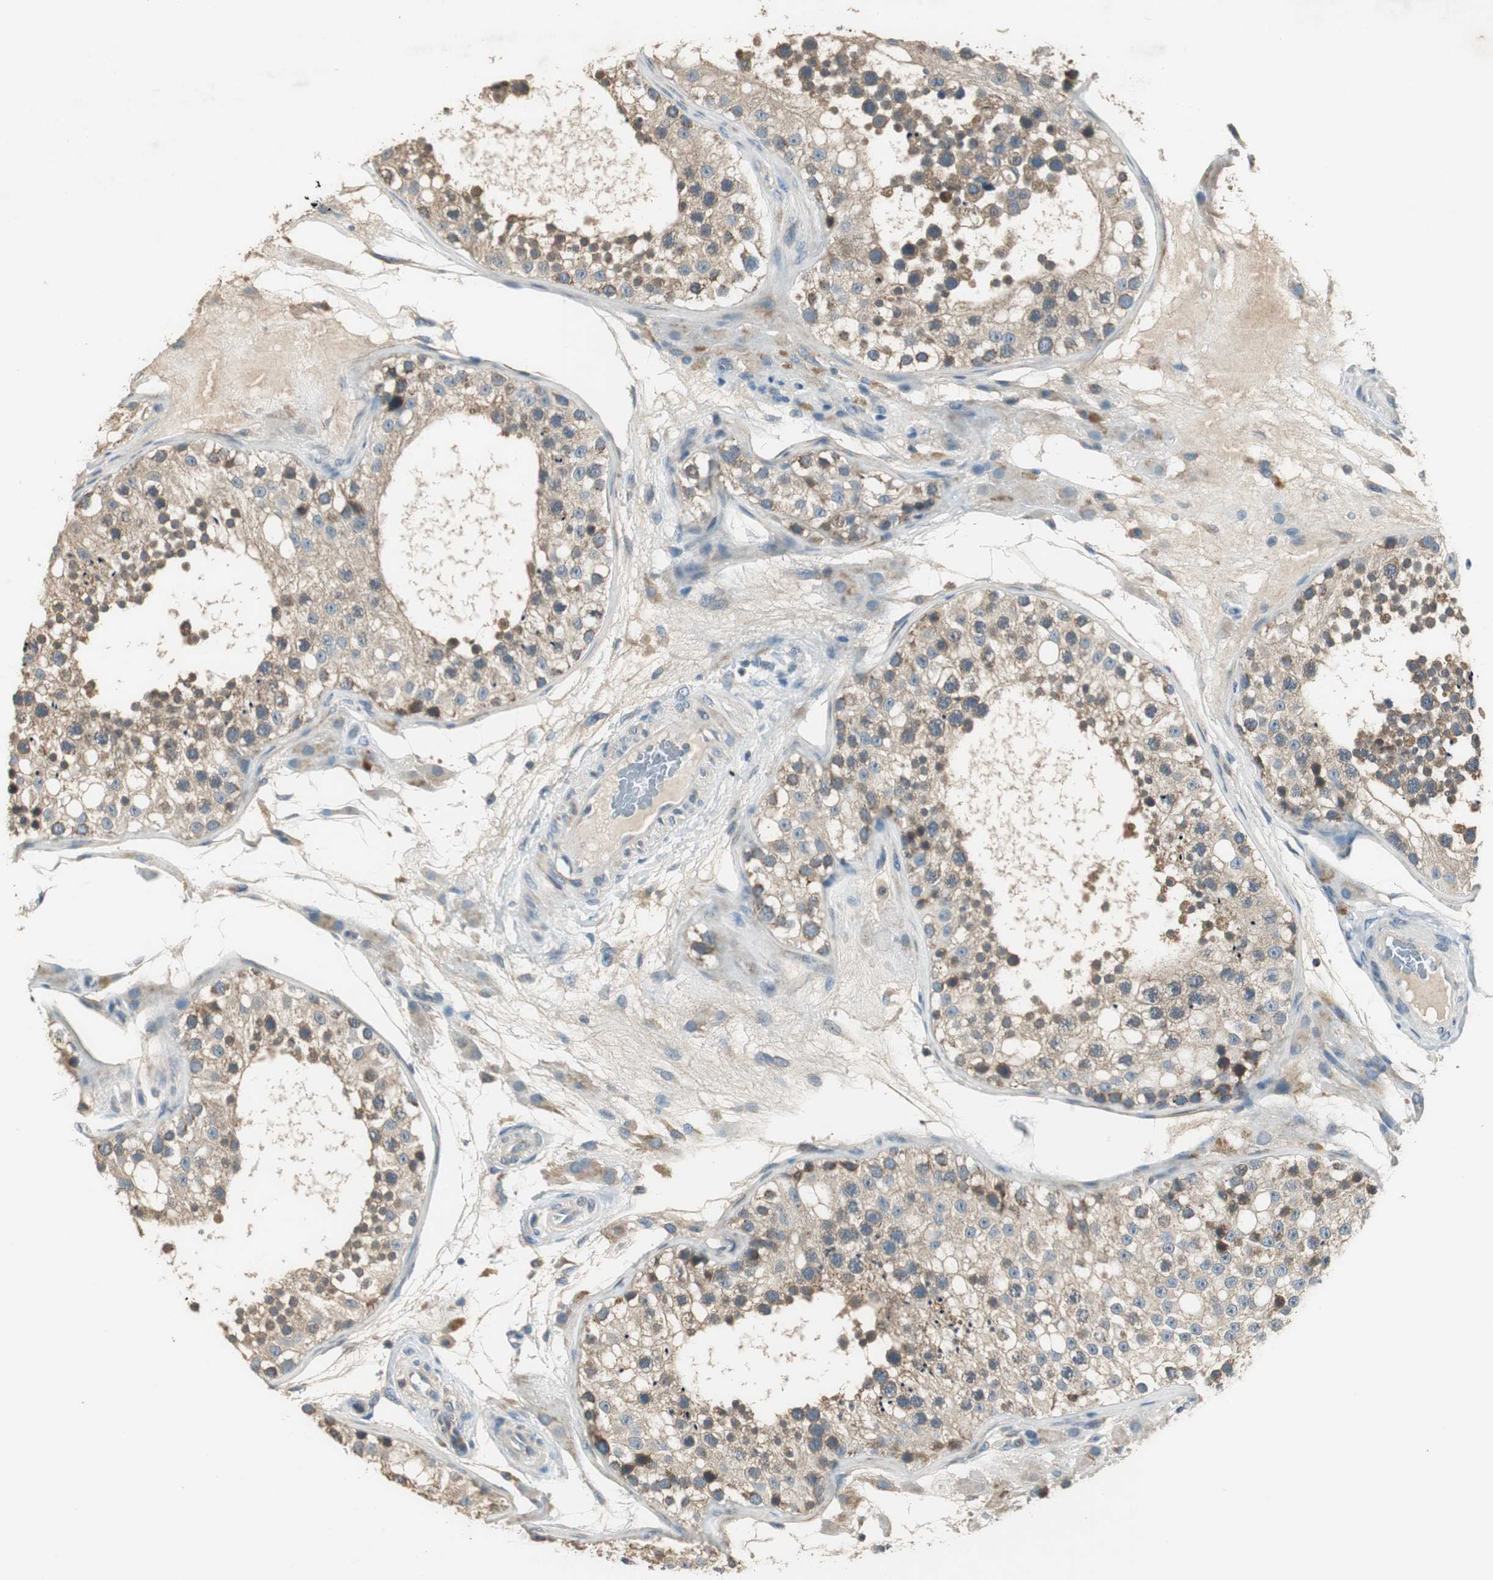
{"staining": {"intensity": "moderate", "quantity": ">75%", "location": "cytoplasmic/membranous"}, "tissue": "testis", "cell_type": "Cells in seminiferous ducts", "image_type": "normal", "snomed": [{"axis": "morphology", "description": "Normal tissue, NOS"}, {"axis": "topography", "description": "Testis"}], "caption": "This image reveals immunohistochemistry staining of benign testis, with medium moderate cytoplasmic/membranous positivity in approximately >75% of cells in seminiferous ducts.", "gene": "MSTO1", "patient": {"sex": "male", "age": 26}}